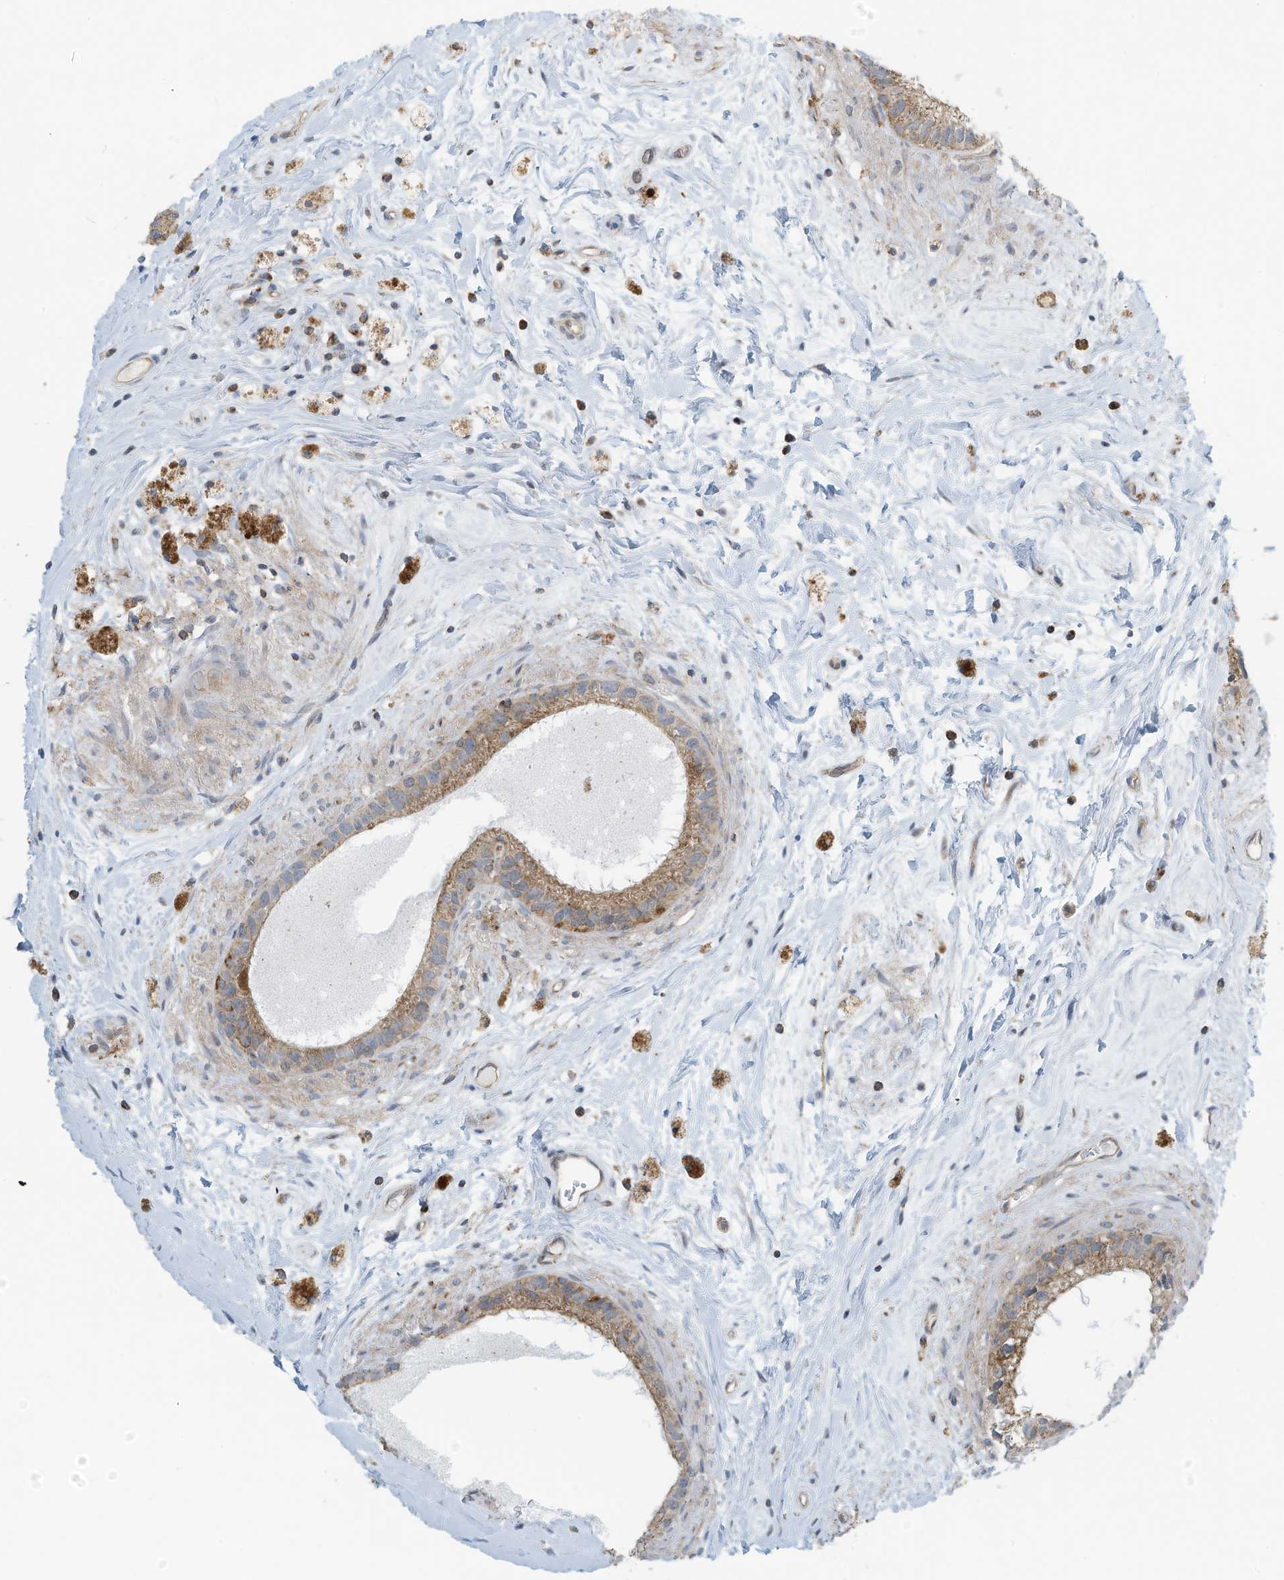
{"staining": {"intensity": "moderate", "quantity": ">75%", "location": "cytoplasmic/membranous"}, "tissue": "epididymis", "cell_type": "Glandular cells", "image_type": "normal", "snomed": [{"axis": "morphology", "description": "Normal tissue, NOS"}, {"axis": "topography", "description": "Epididymis"}], "caption": "DAB immunohistochemical staining of normal human epididymis demonstrates moderate cytoplasmic/membranous protein positivity in approximately >75% of glandular cells.", "gene": "METTL6", "patient": {"sex": "male", "age": 80}}